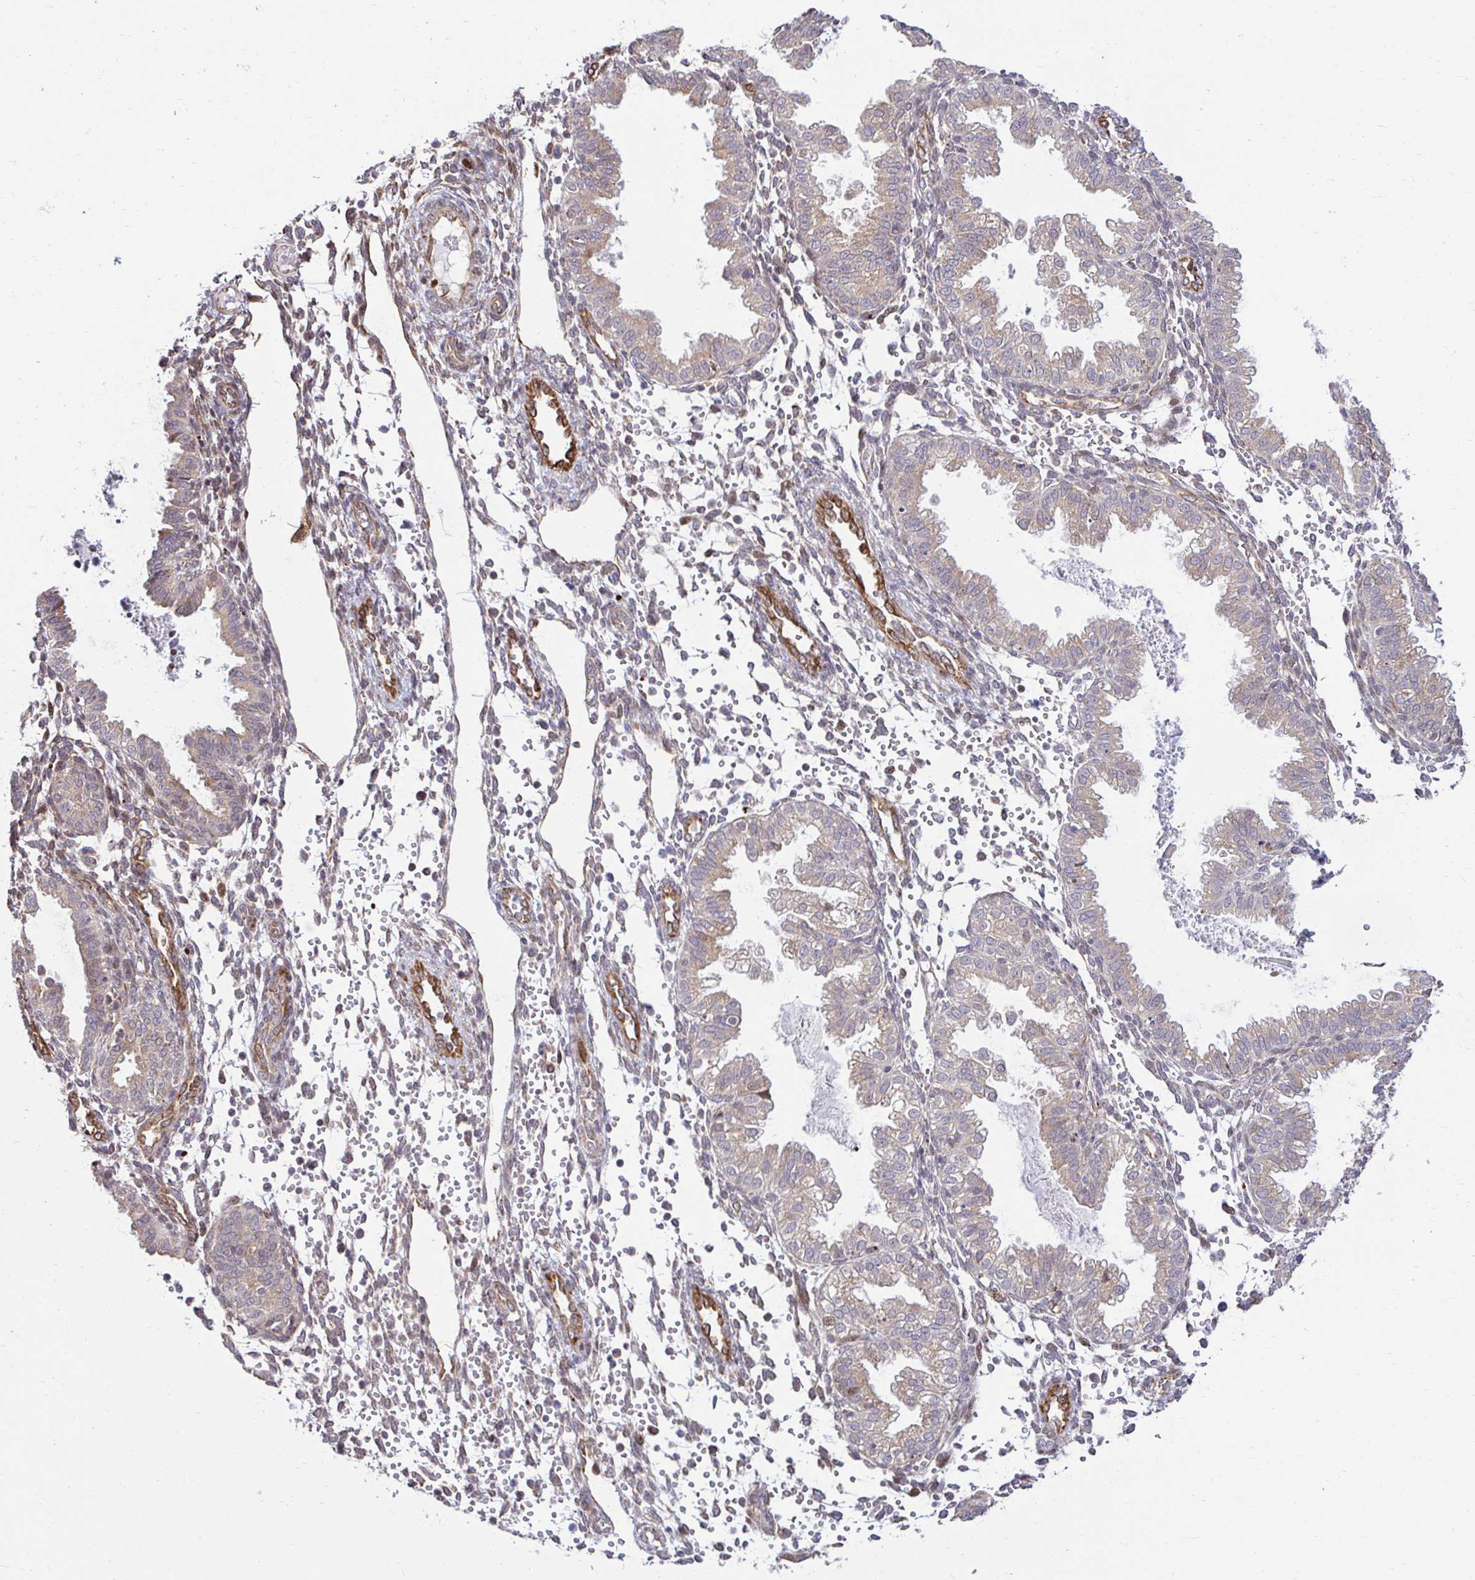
{"staining": {"intensity": "weak", "quantity": "25%-75%", "location": "cytoplasmic/membranous"}, "tissue": "endometrium", "cell_type": "Cells in endometrial stroma", "image_type": "normal", "snomed": [{"axis": "morphology", "description": "Normal tissue, NOS"}, {"axis": "topography", "description": "Endometrium"}], "caption": "Normal endometrium demonstrates weak cytoplasmic/membranous staining in approximately 25%-75% of cells in endometrial stroma The staining was performed using DAB, with brown indicating positive protein expression. Nuclei are stained blue with hematoxylin..", "gene": "HPS1", "patient": {"sex": "female", "age": 33}}